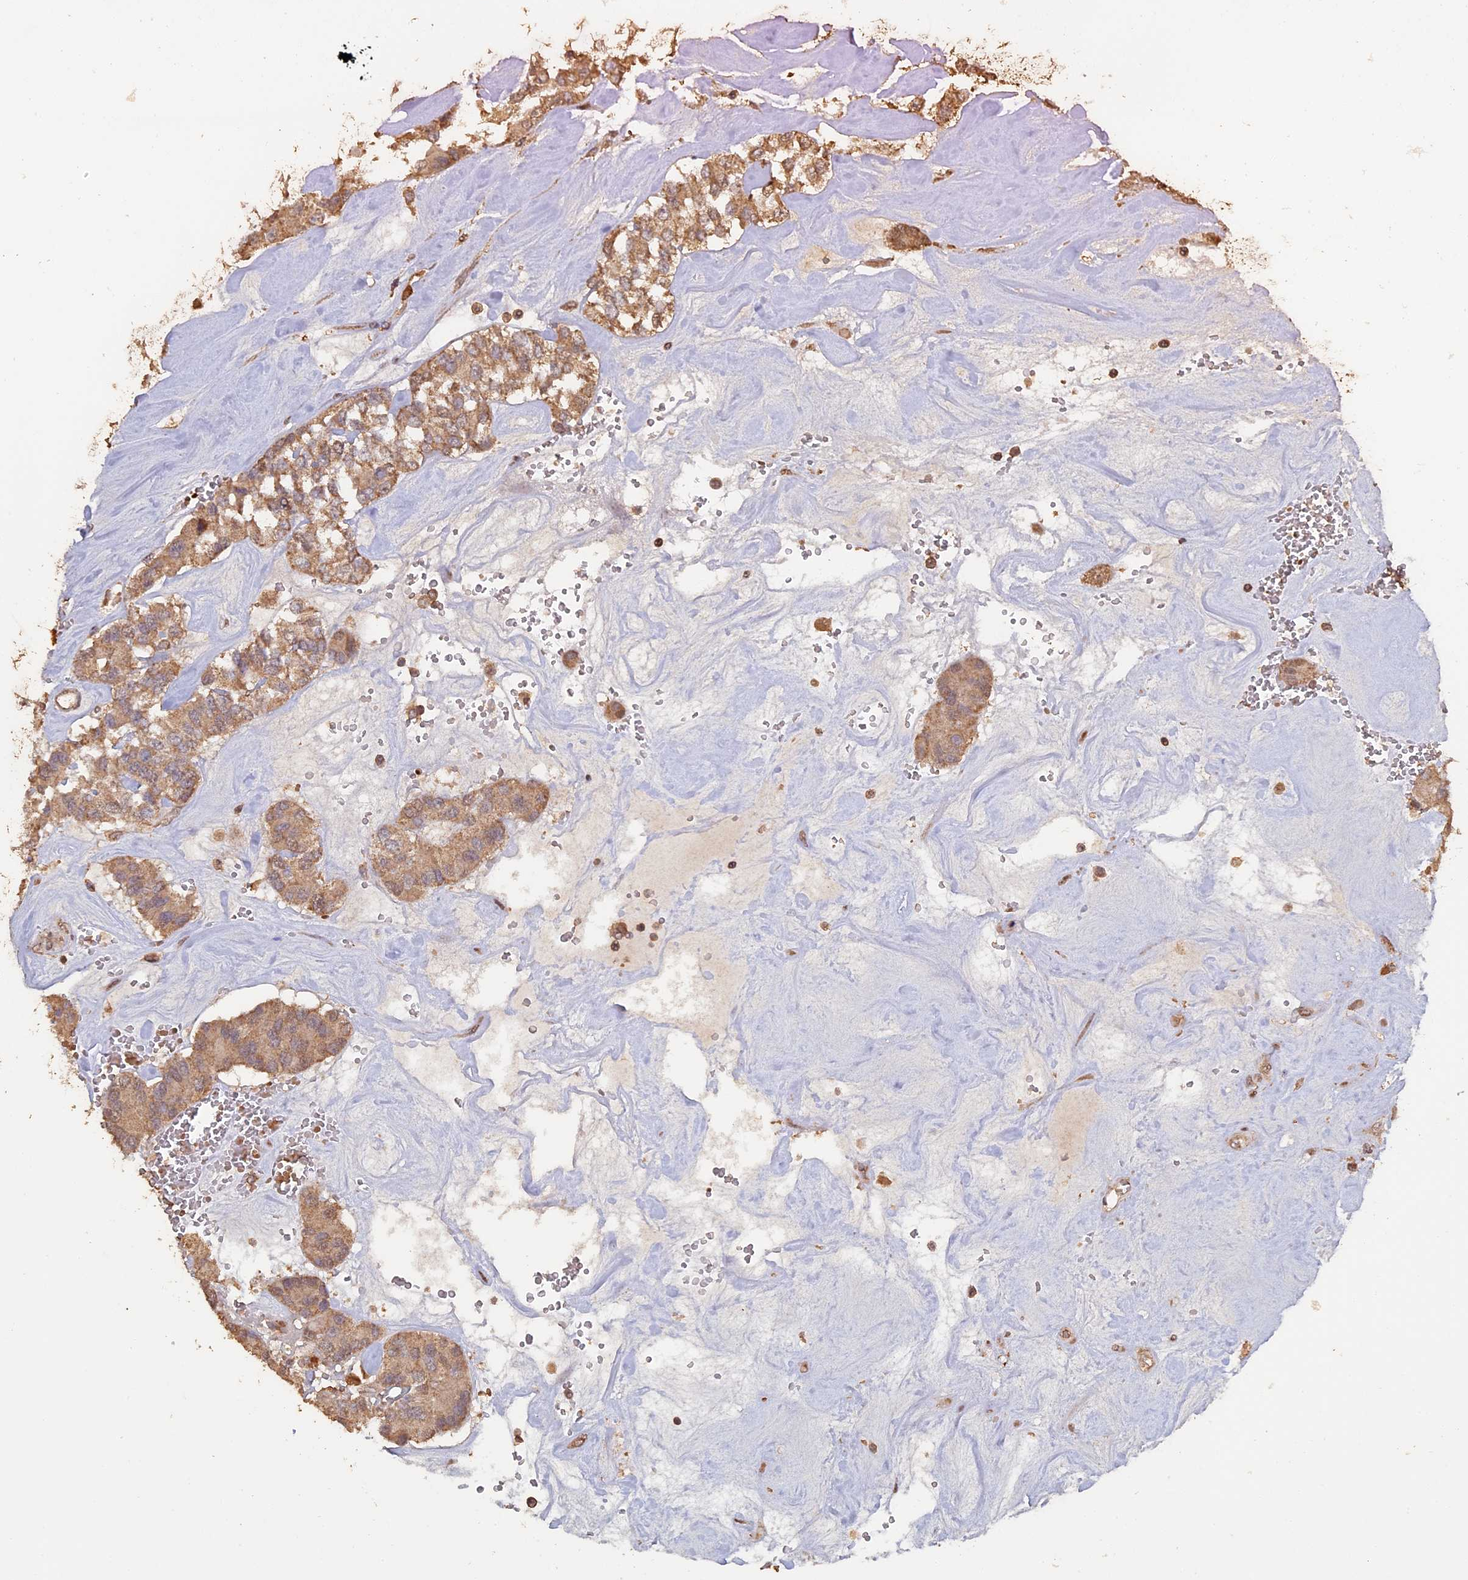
{"staining": {"intensity": "moderate", "quantity": ">75%", "location": "cytoplasmic/membranous"}, "tissue": "carcinoid", "cell_type": "Tumor cells", "image_type": "cancer", "snomed": [{"axis": "morphology", "description": "Carcinoid, malignant, NOS"}, {"axis": "topography", "description": "Pancreas"}], "caption": "A micrograph of carcinoid (malignant) stained for a protein displays moderate cytoplasmic/membranous brown staining in tumor cells. The protein is stained brown, and the nuclei are stained in blue (DAB IHC with brightfield microscopy, high magnification).", "gene": "HUNK", "patient": {"sex": "male", "age": 41}}